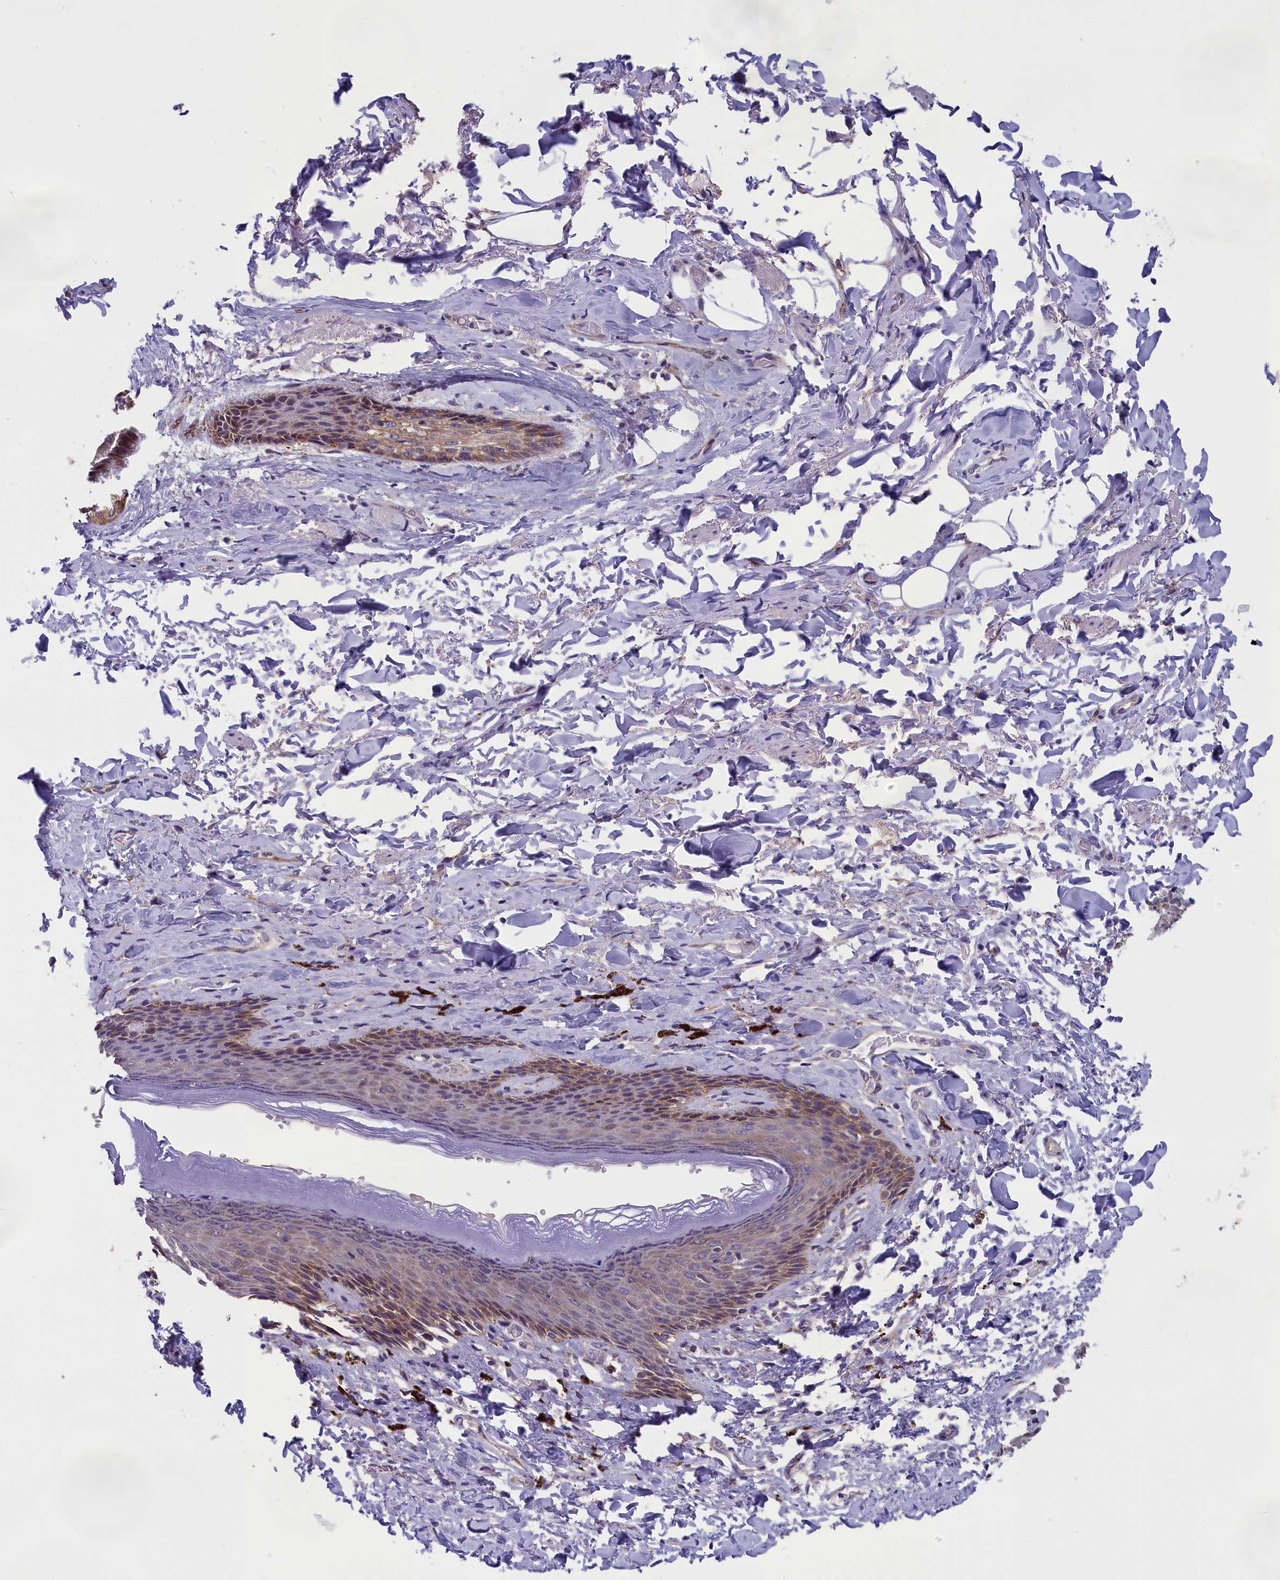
{"staining": {"intensity": "moderate", "quantity": "25%-75%", "location": "cytoplasmic/membranous"}, "tissue": "skin", "cell_type": "Epidermal cells", "image_type": "normal", "snomed": [{"axis": "morphology", "description": "Normal tissue, NOS"}, {"axis": "topography", "description": "Anal"}], "caption": "Brown immunohistochemical staining in normal human skin displays moderate cytoplasmic/membranous staining in about 25%-75% of epidermal cells. (DAB (3,3'-diaminobenzidine) IHC, brown staining for protein, blue staining for nuclei).", "gene": "ABCC8", "patient": {"sex": "female", "age": 78}}